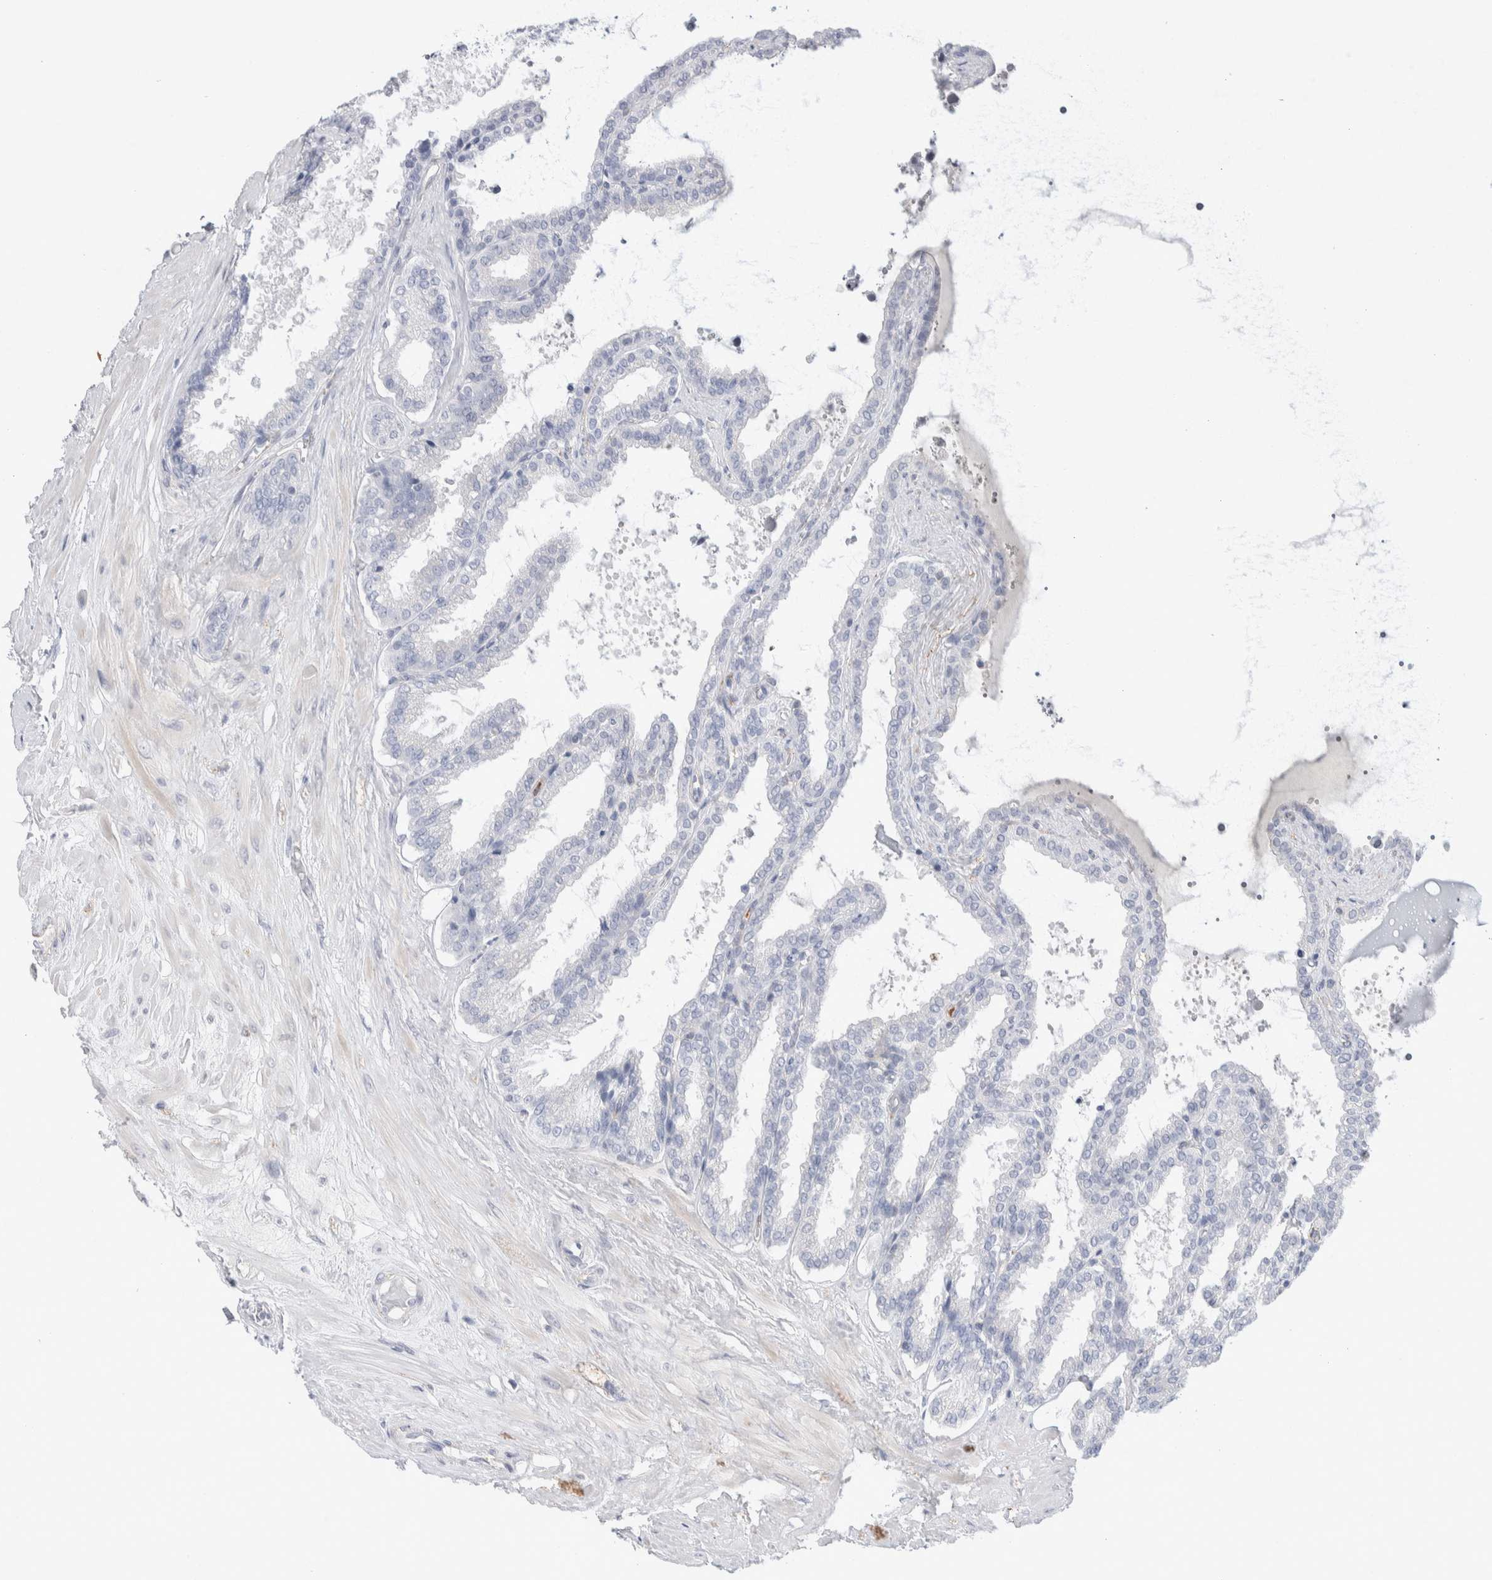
{"staining": {"intensity": "negative", "quantity": "none", "location": "none"}, "tissue": "seminal vesicle", "cell_type": "Glandular cells", "image_type": "normal", "snomed": [{"axis": "morphology", "description": "Normal tissue, NOS"}, {"axis": "topography", "description": "Seminal veicle"}], "caption": "Immunohistochemical staining of unremarkable seminal vesicle exhibits no significant positivity in glandular cells.", "gene": "SEPTIN4", "patient": {"sex": "male", "age": 46}}